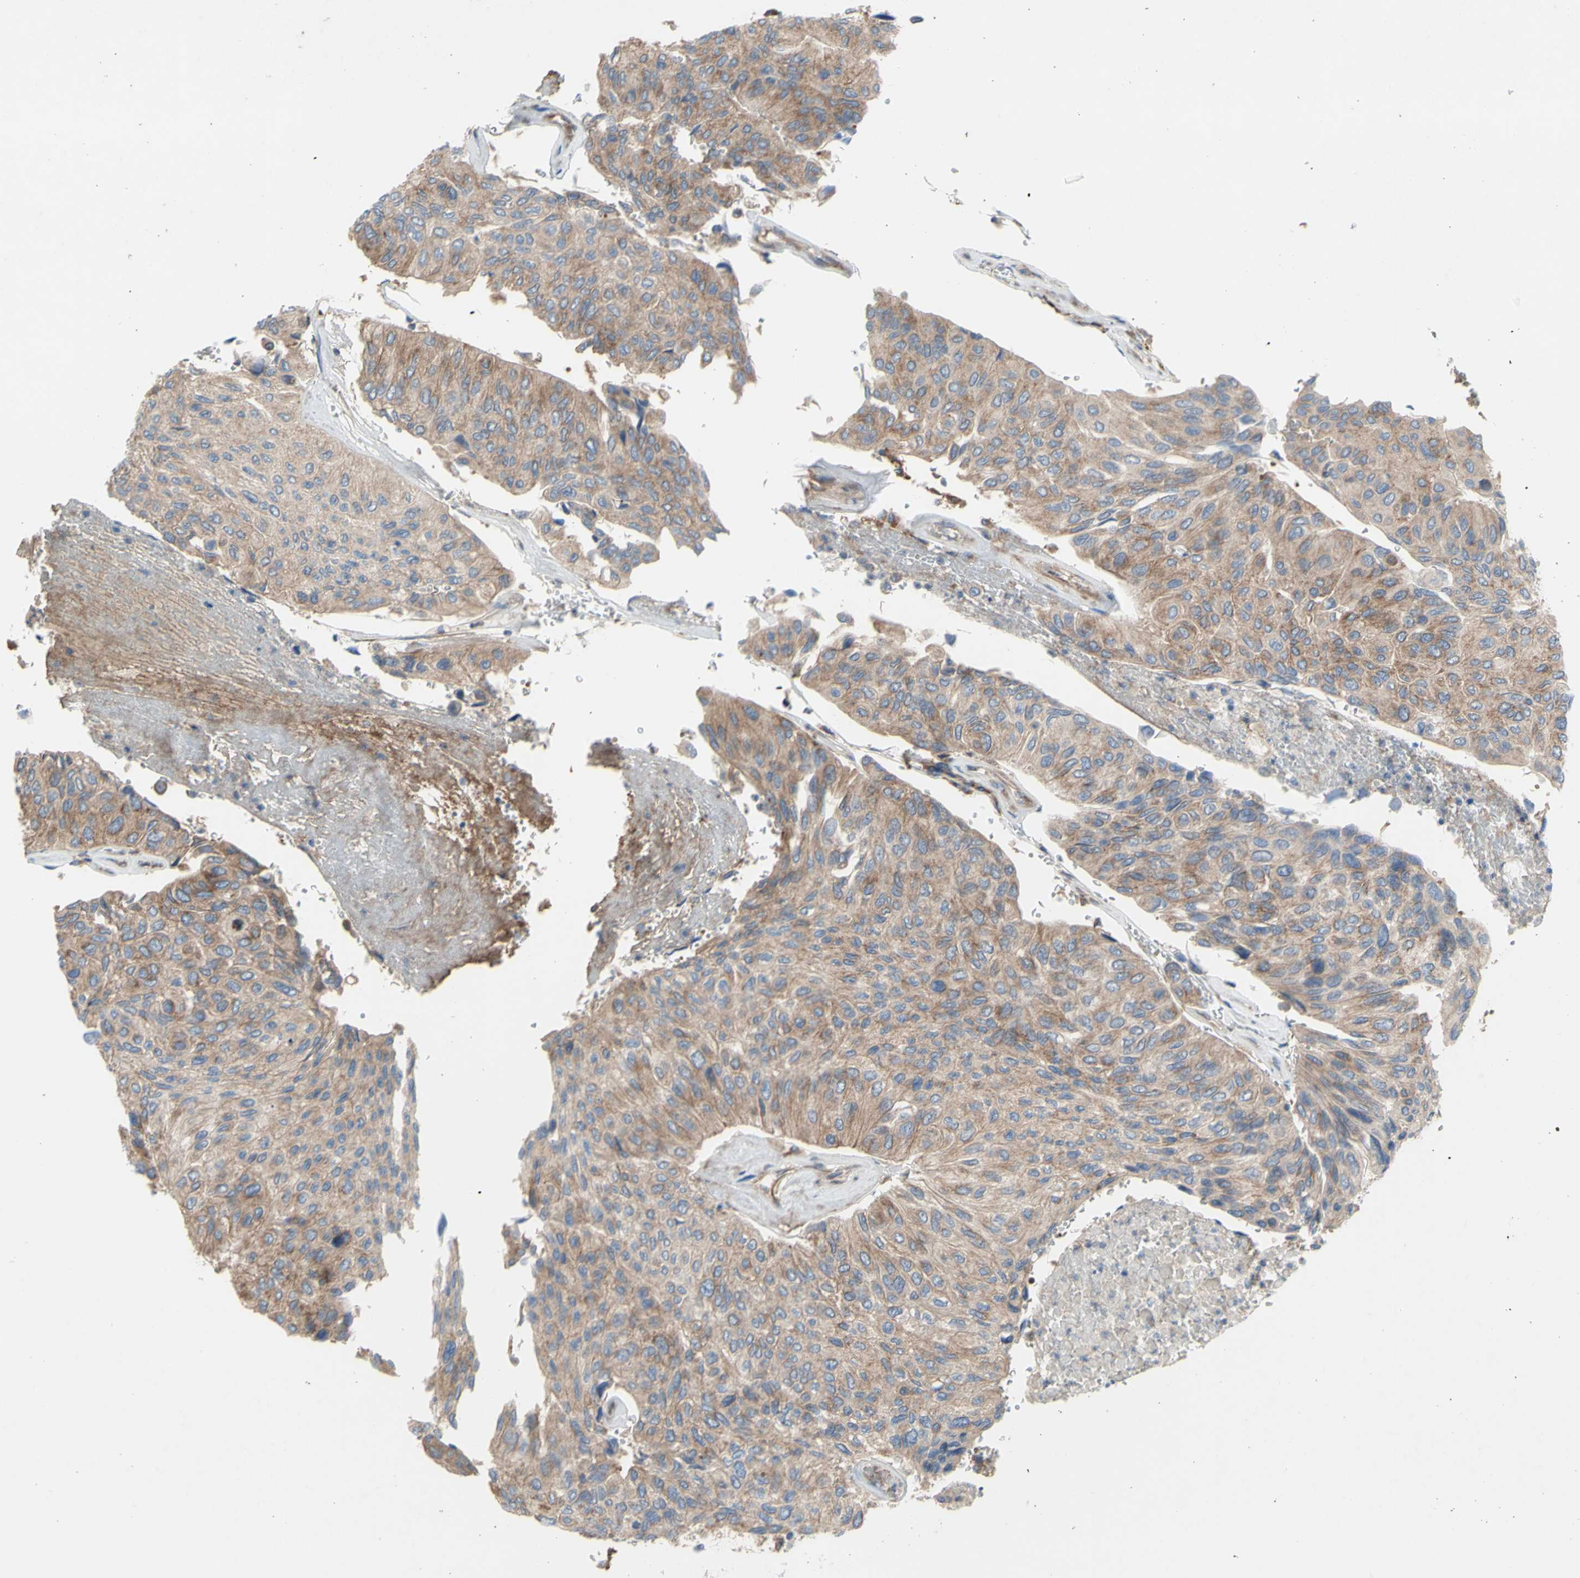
{"staining": {"intensity": "weak", "quantity": ">75%", "location": "cytoplasmic/membranous"}, "tissue": "urothelial cancer", "cell_type": "Tumor cells", "image_type": "cancer", "snomed": [{"axis": "morphology", "description": "Urothelial carcinoma, High grade"}, {"axis": "topography", "description": "Urinary bladder"}], "caption": "Urothelial cancer was stained to show a protein in brown. There is low levels of weak cytoplasmic/membranous positivity in about >75% of tumor cells.", "gene": "KLC1", "patient": {"sex": "male", "age": 66}}